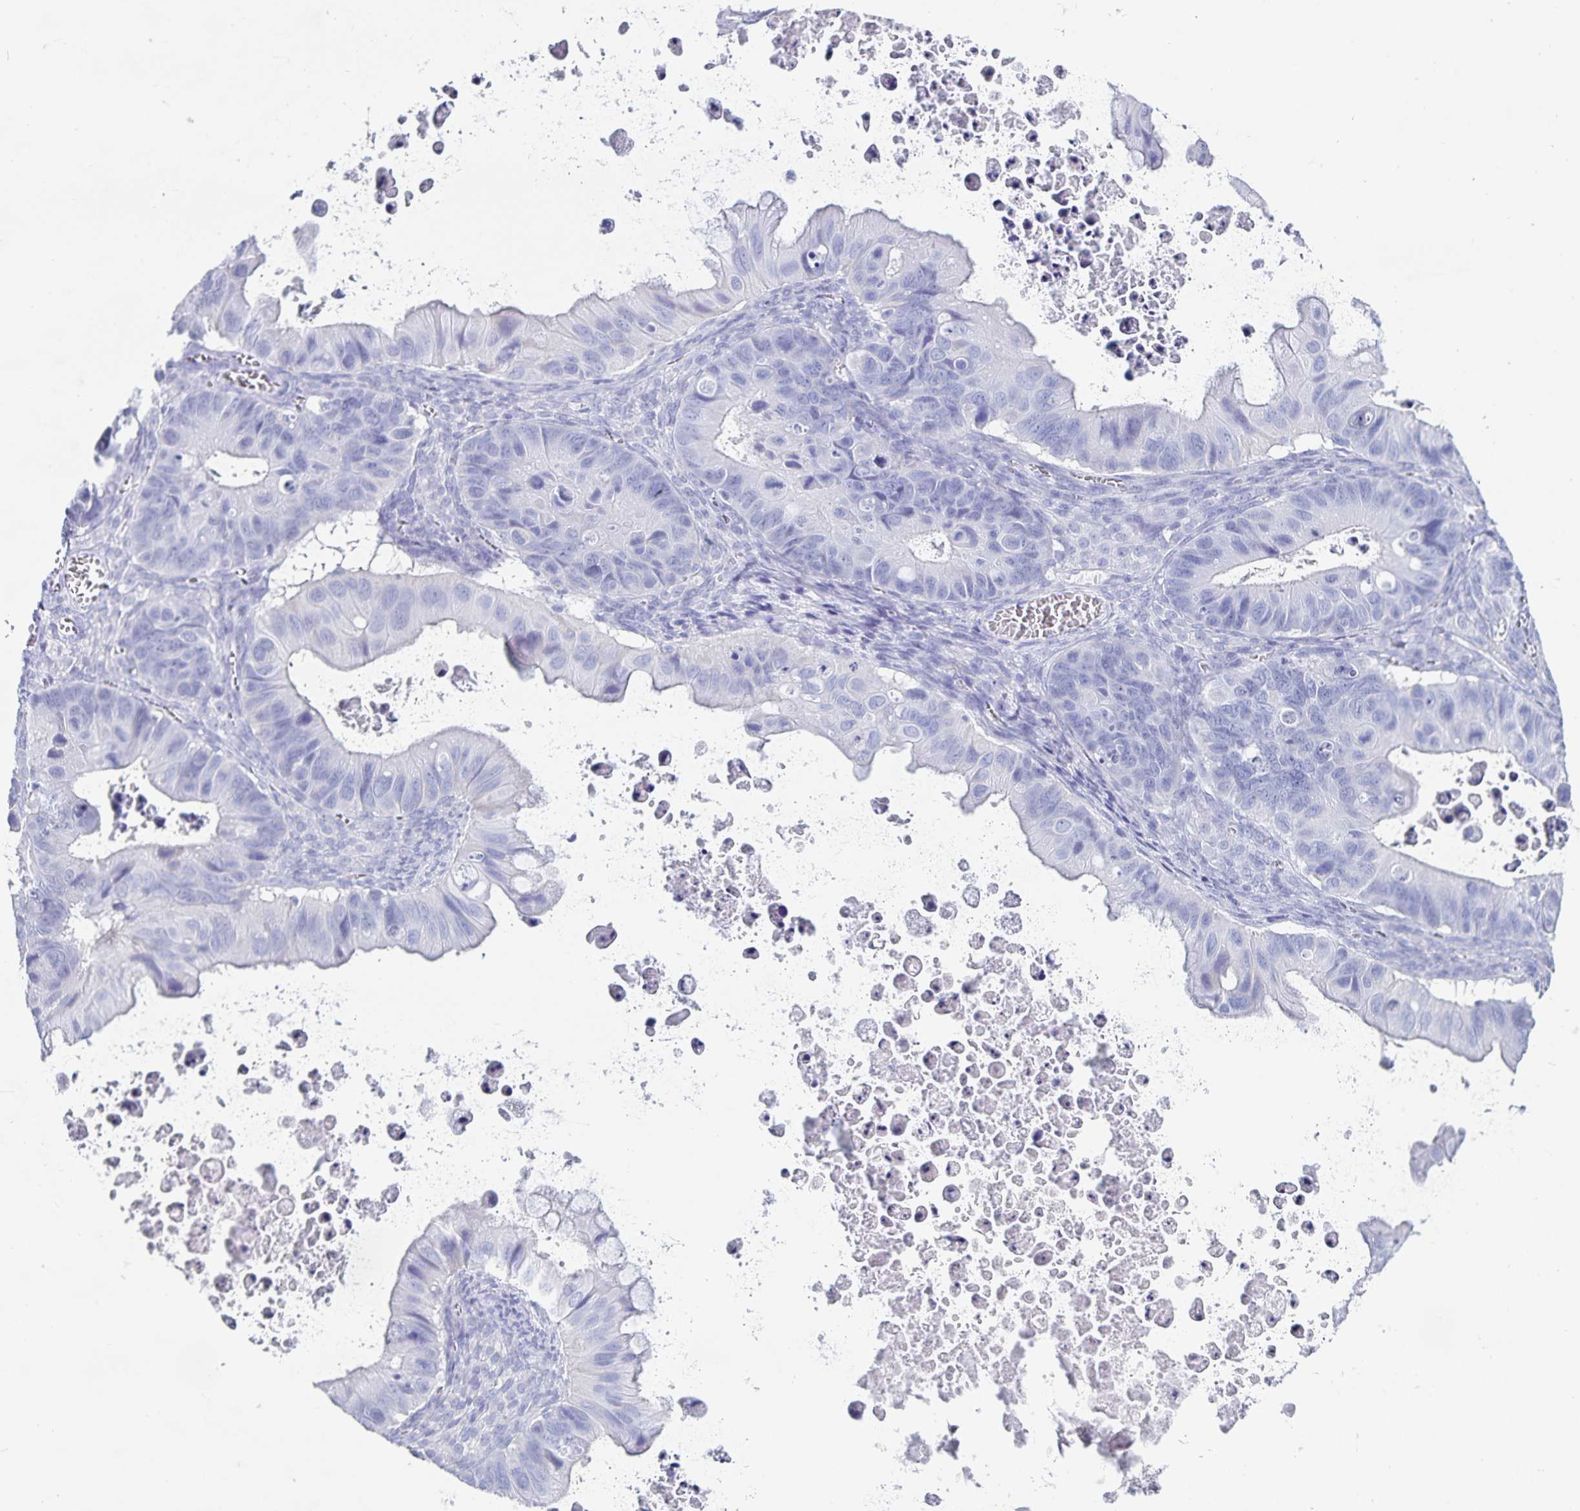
{"staining": {"intensity": "negative", "quantity": "none", "location": "none"}, "tissue": "ovarian cancer", "cell_type": "Tumor cells", "image_type": "cancer", "snomed": [{"axis": "morphology", "description": "Cystadenocarcinoma, mucinous, NOS"}, {"axis": "topography", "description": "Ovary"}], "caption": "DAB (3,3'-diaminobenzidine) immunohistochemical staining of ovarian cancer demonstrates no significant positivity in tumor cells.", "gene": "C19orf73", "patient": {"sex": "female", "age": 64}}